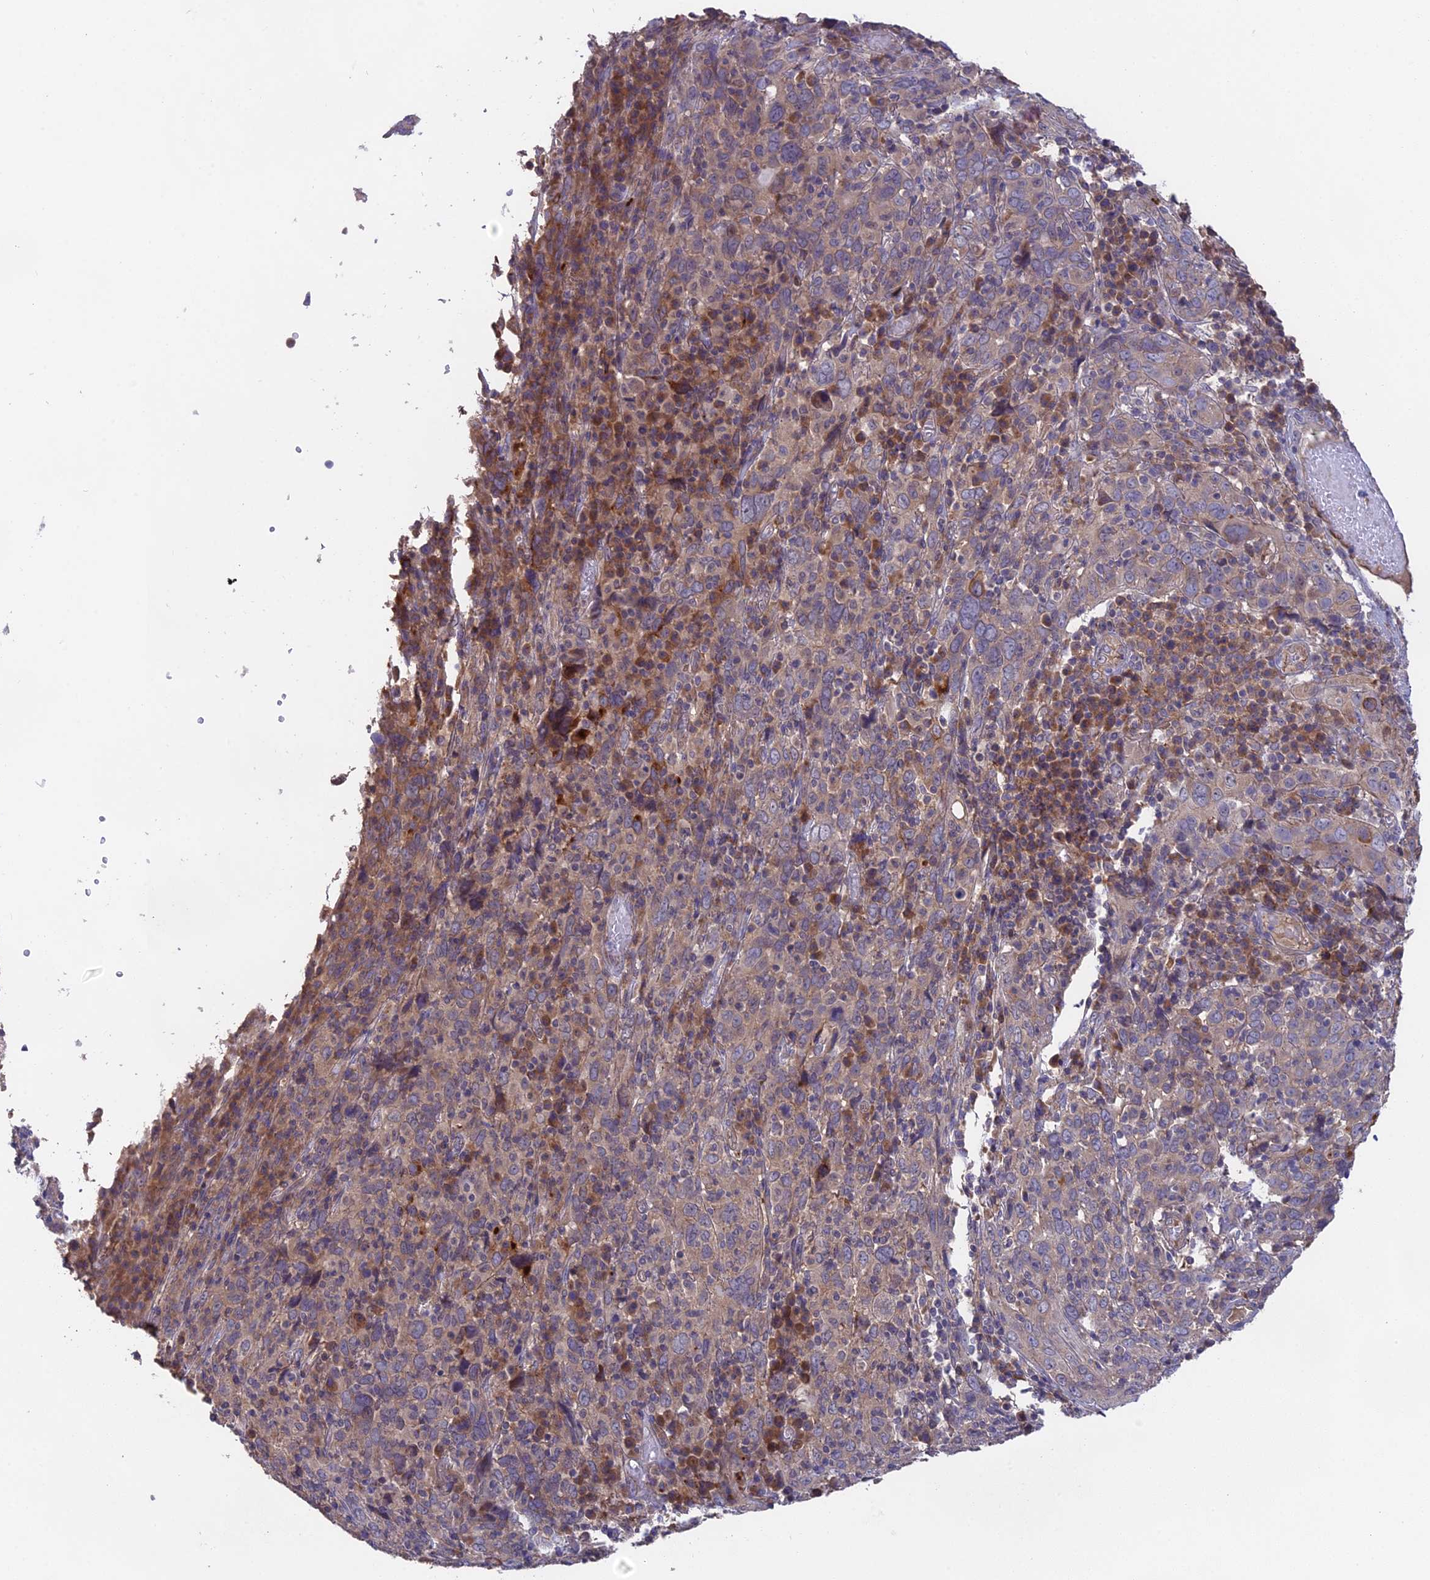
{"staining": {"intensity": "weak", "quantity": "<25%", "location": "cytoplasmic/membranous"}, "tissue": "cervical cancer", "cell_type": "Tumor cells", "image_type": "cancer", "snomed": [{"axis": "morphology", "description": "Squamous cell carcinoma, NOS"}, {"axis": "topography", "description": "Cervix"}], "caption": "Immunohistochemistry (IHC) photomicrograph of neoplastic tissue: cervical cancer (squamous cell carcinoma) stained with DAB (3,3'-diaminobenzidine) shows no significant protein positivity in tumor cells.", "gene": "TENT4B", "patient": {"sex": "female", "age": 46}}